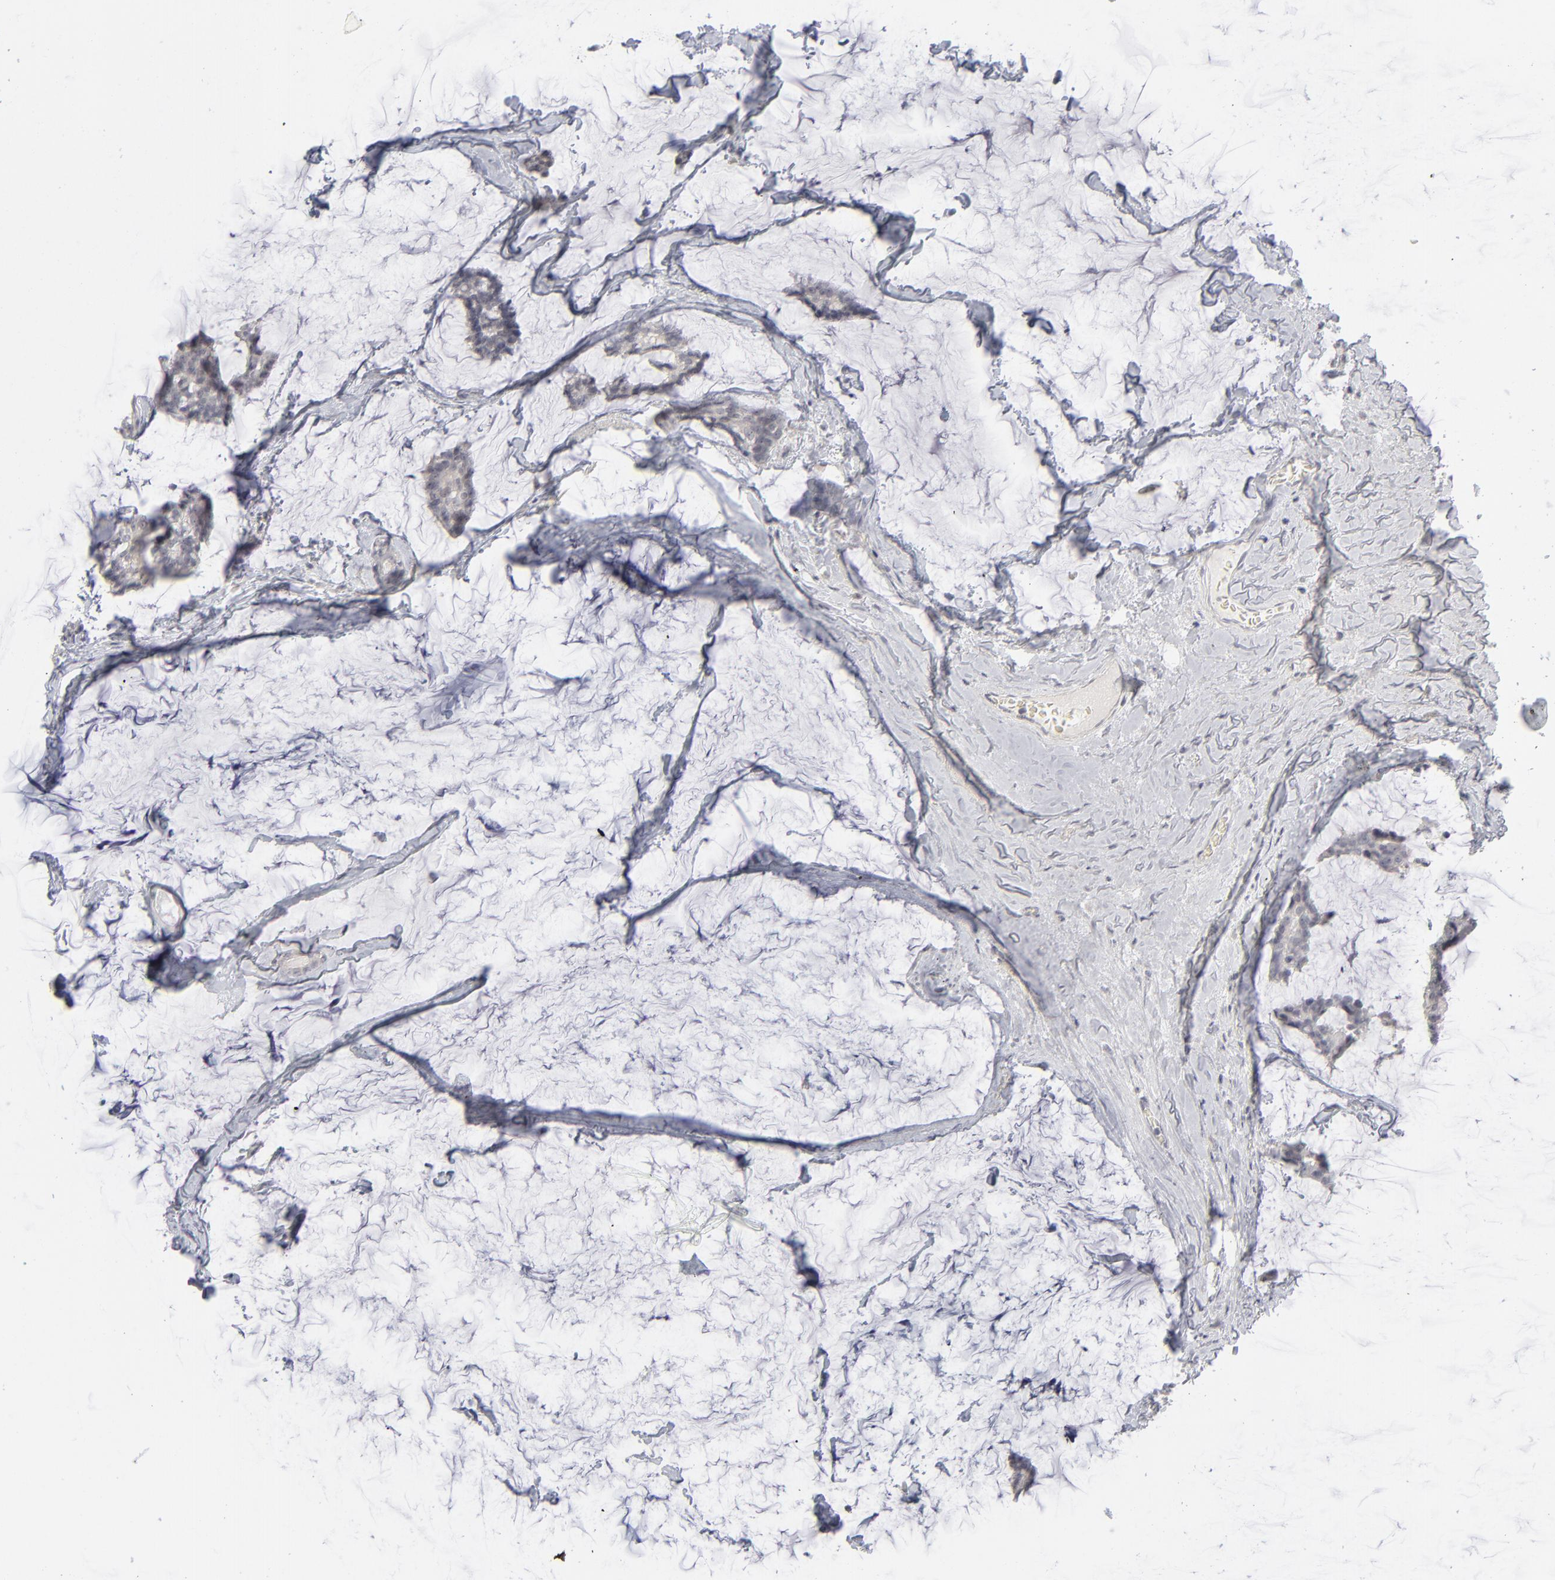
{"staining": {"intensity": "negative", "quantity": "none", "location": "none"}, "tissue": "breast cancer", "cell_type": "Tumor cells", "image_type": "cancer", "snomed": [{"axis": "morphology", "description": "Duct carcinoma"}, {"axis": "topography", "description": "Breast"}], "caption": "Tumor cells show no significant protein expression in breast cancer.", "gene": "KIAA1210", "patient": {"sex": "female", "age": 93}}